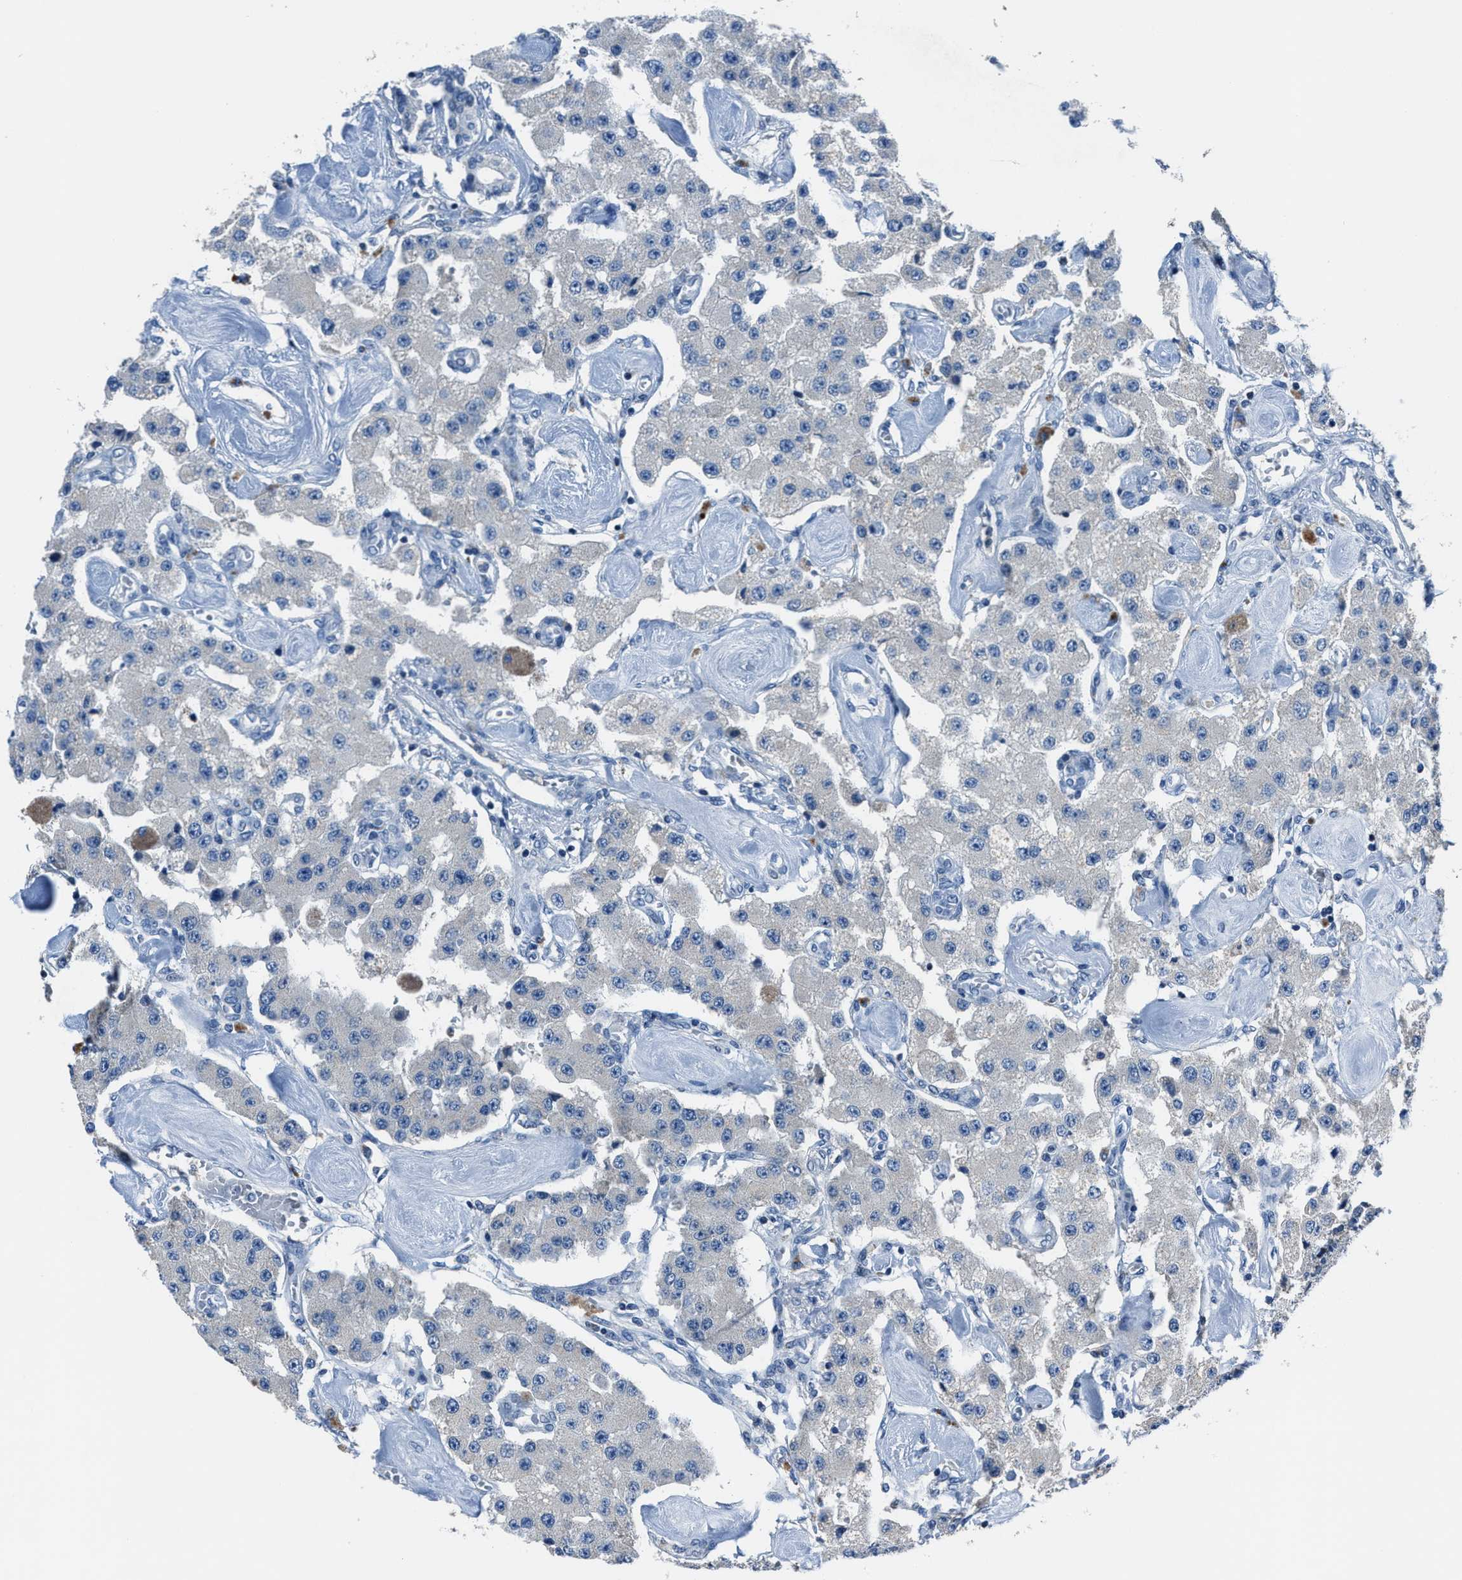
{"staining": {"intensity": "negative", "quantity": "none", "location": "none"}, "tissue": "carcinoid", "cell_type": "Tumor cells", "image_type": "cancer", "snomed": [{"axis": "morphology", "description": "Carcinoid, malignant, NOS"}, {"axis": "topography", "description": "Pancreas"}], "caption": "Human carcinoid stained for a protein using IHC demonstrates no positivity in tumor cells.", "gene": "ADAM2", "patient": {"sex": "male", "age": 41}}